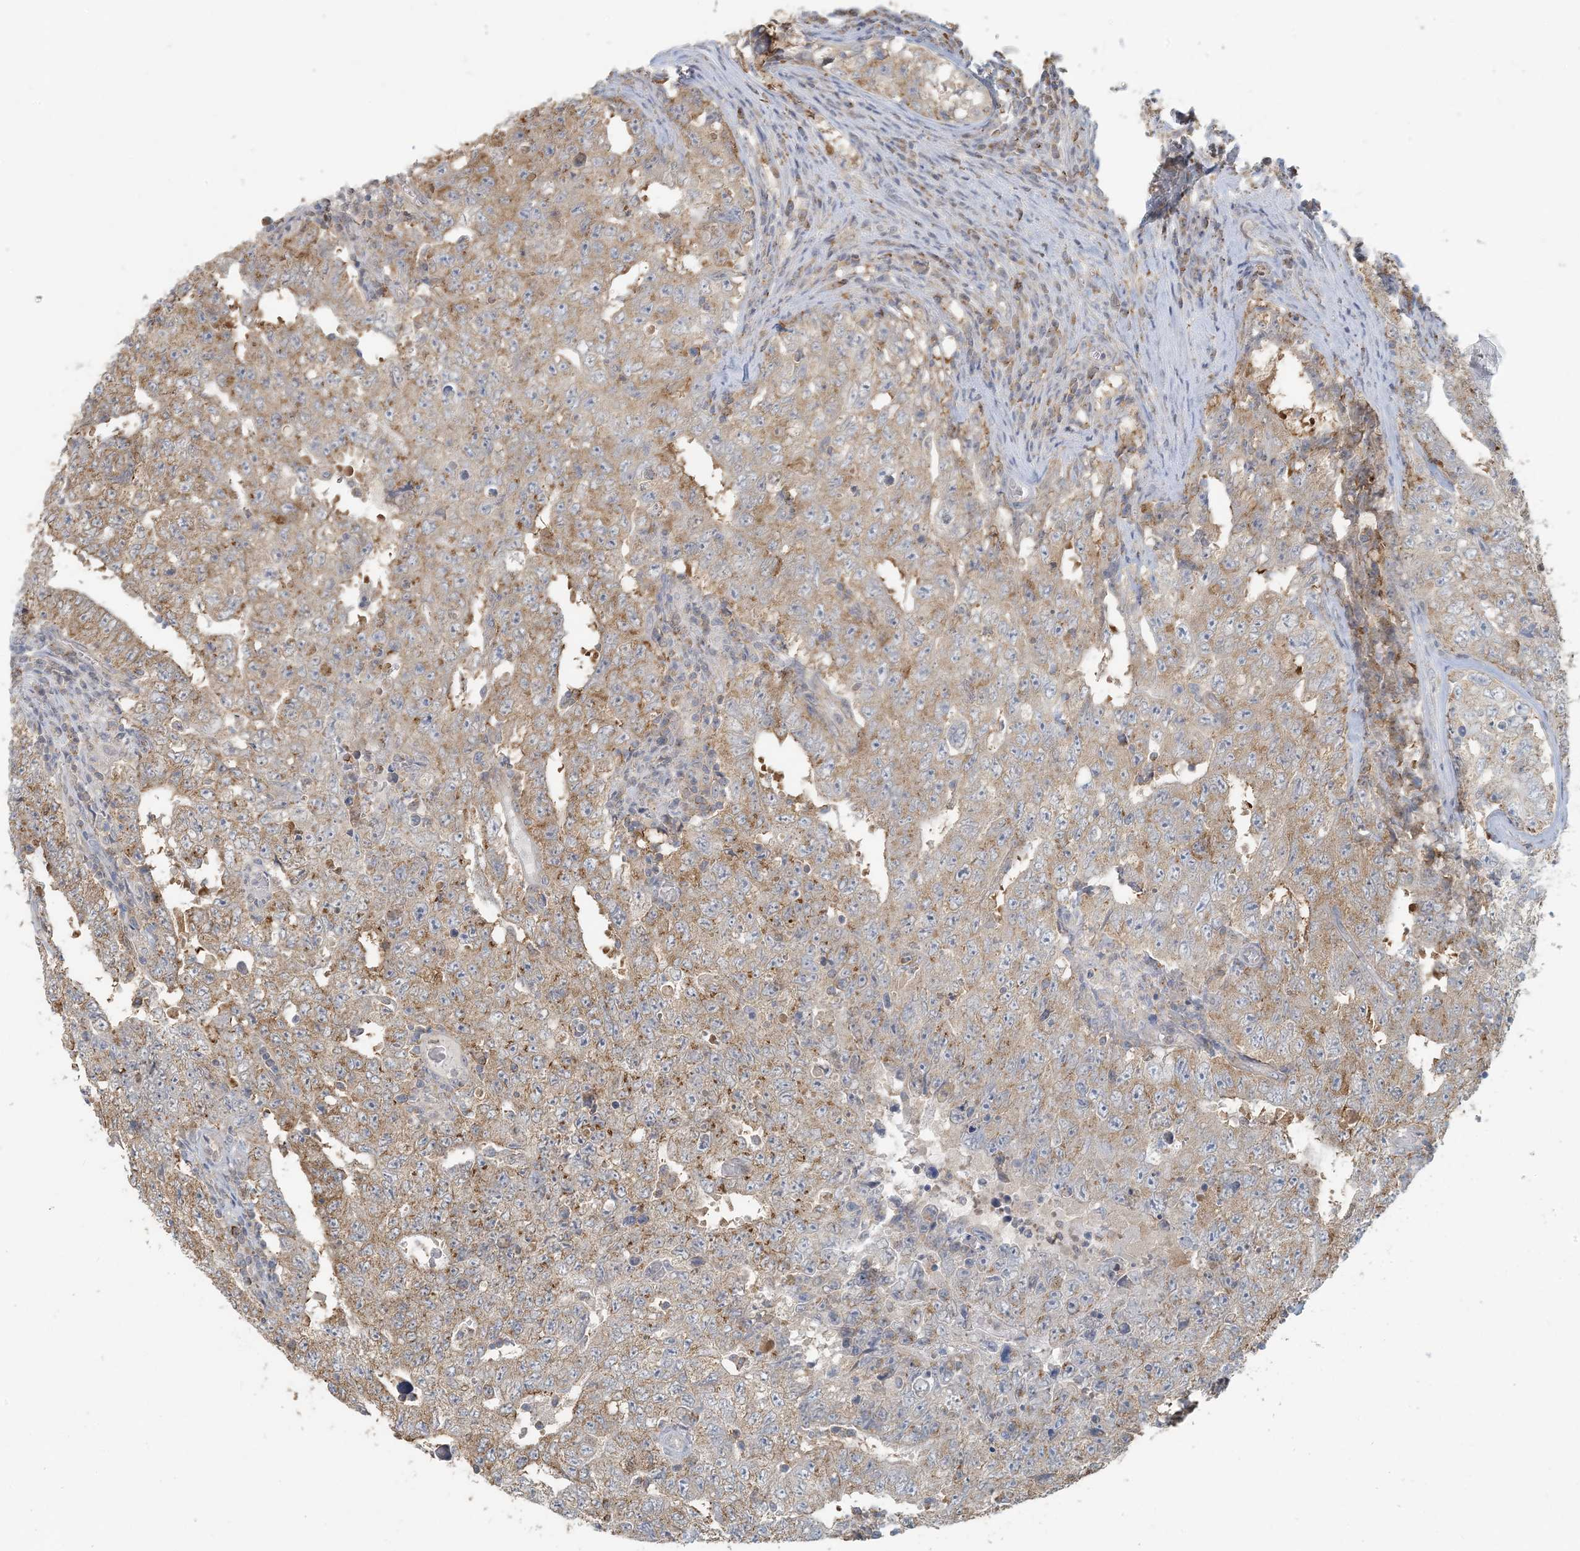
{"staining": {"intensity": "moderate", "quantity": ">75%", "location": "cytoplasmic/membranous"}, "tissue": "testis cancer", "cell_type": "Tumor cells", "image_type": "cancer", "snomed": [{"axis": "morphology", "description": "Carcinoma, Embryonal, NOS"}, {"axis": "topography", "description": "Testis"}], "caption": "Testis cancer tissue reveals moderate cytoplasmic/membranous staining in approximately >75% of tumor cells", "gene": "HACL1", "patient": {"sex": "male", "age": 26}}